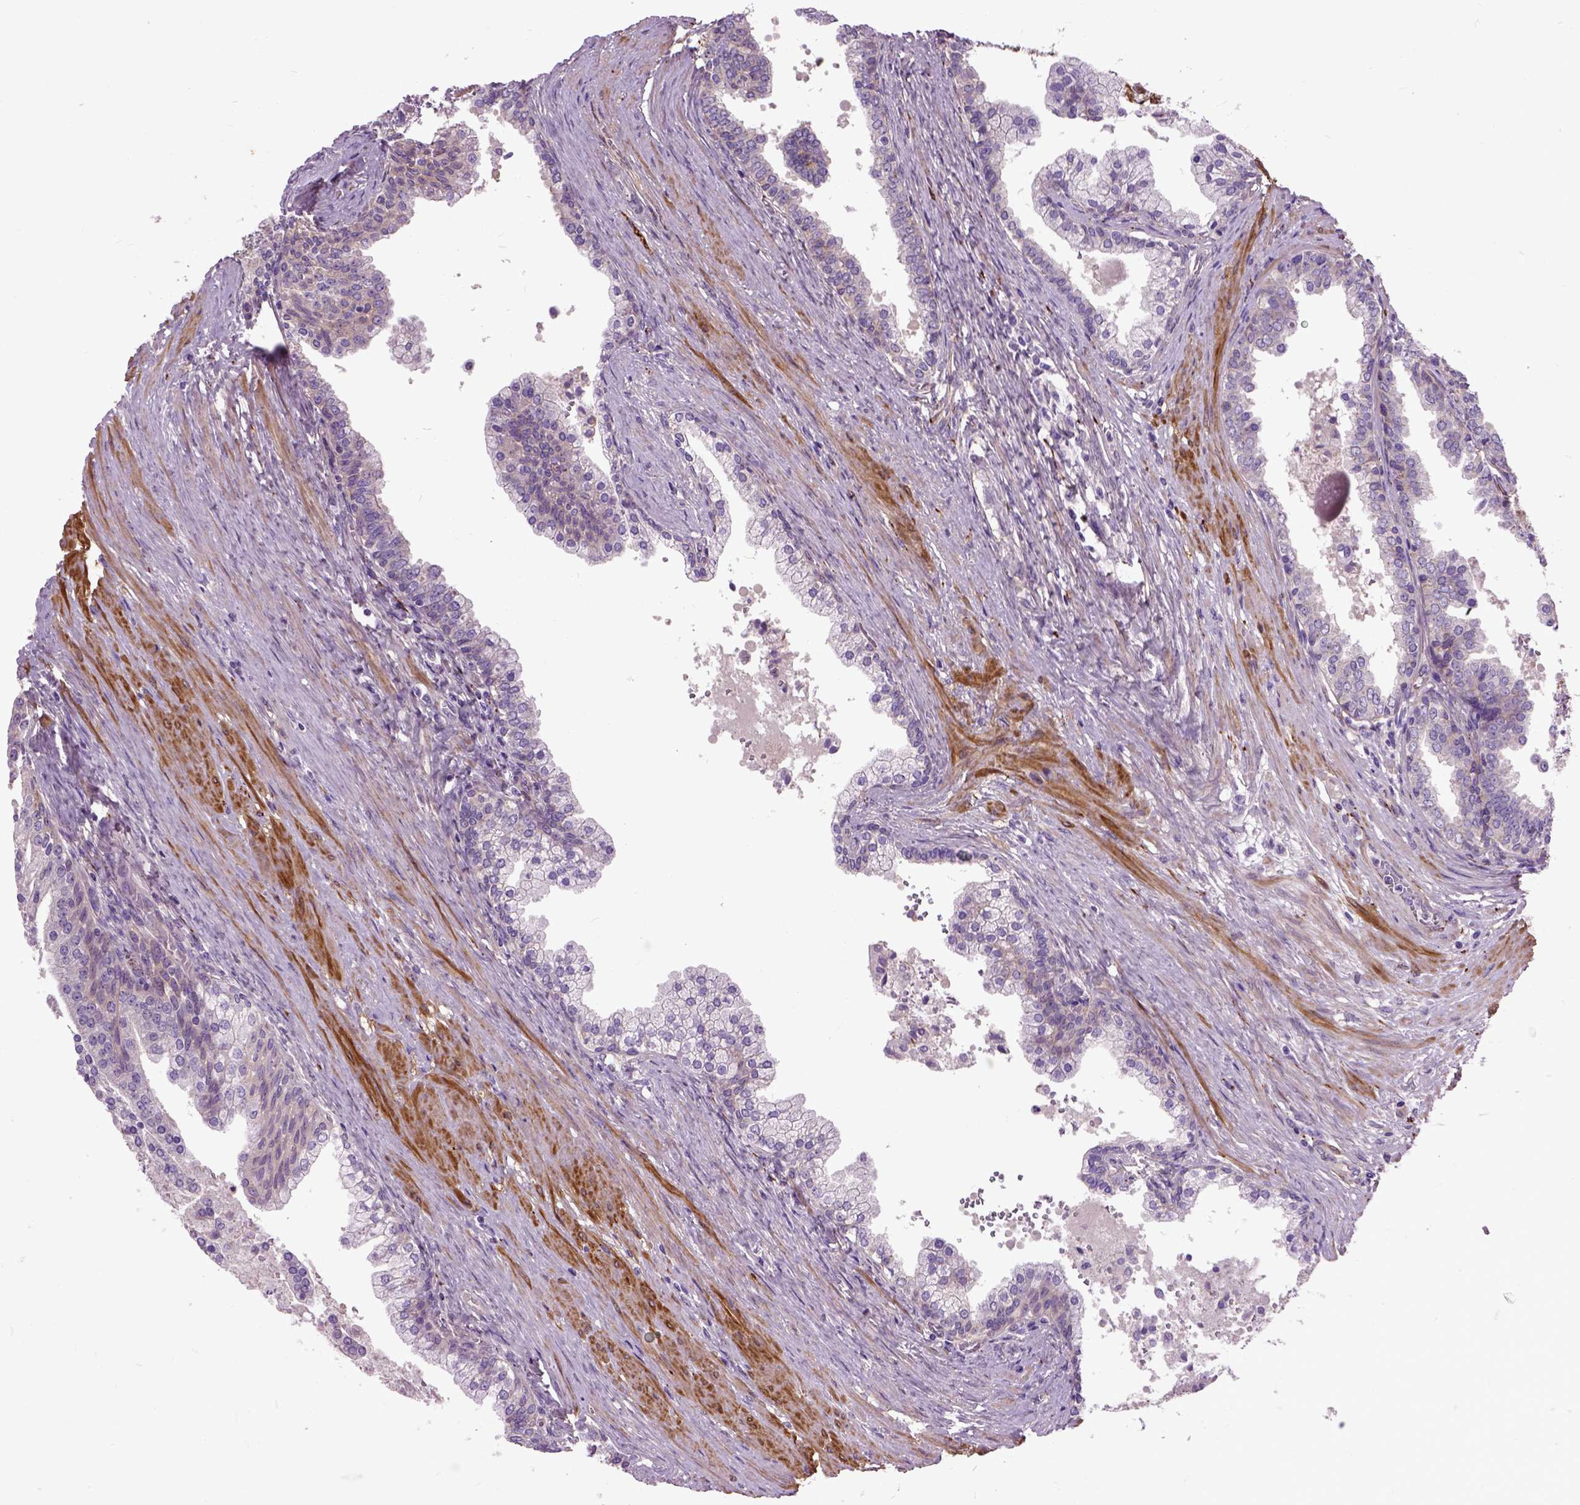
{"staining": {"intensity": "moderate", "quantity": "25%-75%", "location": "cytoplasmic/membranous"}, "tissue": "prostate cancer", "cell_type": "Tumor cells", "image_type": "cancer", "snomed": [{"axis": "morphology", "description": "Adenocarcinoma, NOS"}, {"axis": "topography", "description": "Prostate and seminal vesicle, NOS"}, {"axis": "topography", "description": "Prostate"}], "caption": "Tumor cells display moderate cytoplasmic/membranous positivity in approximately 25%-75% of cells in prostate cancer (adenocarcinoma).", "gene": "MAPT", "patient": {"sex": "male", "age": 44}}